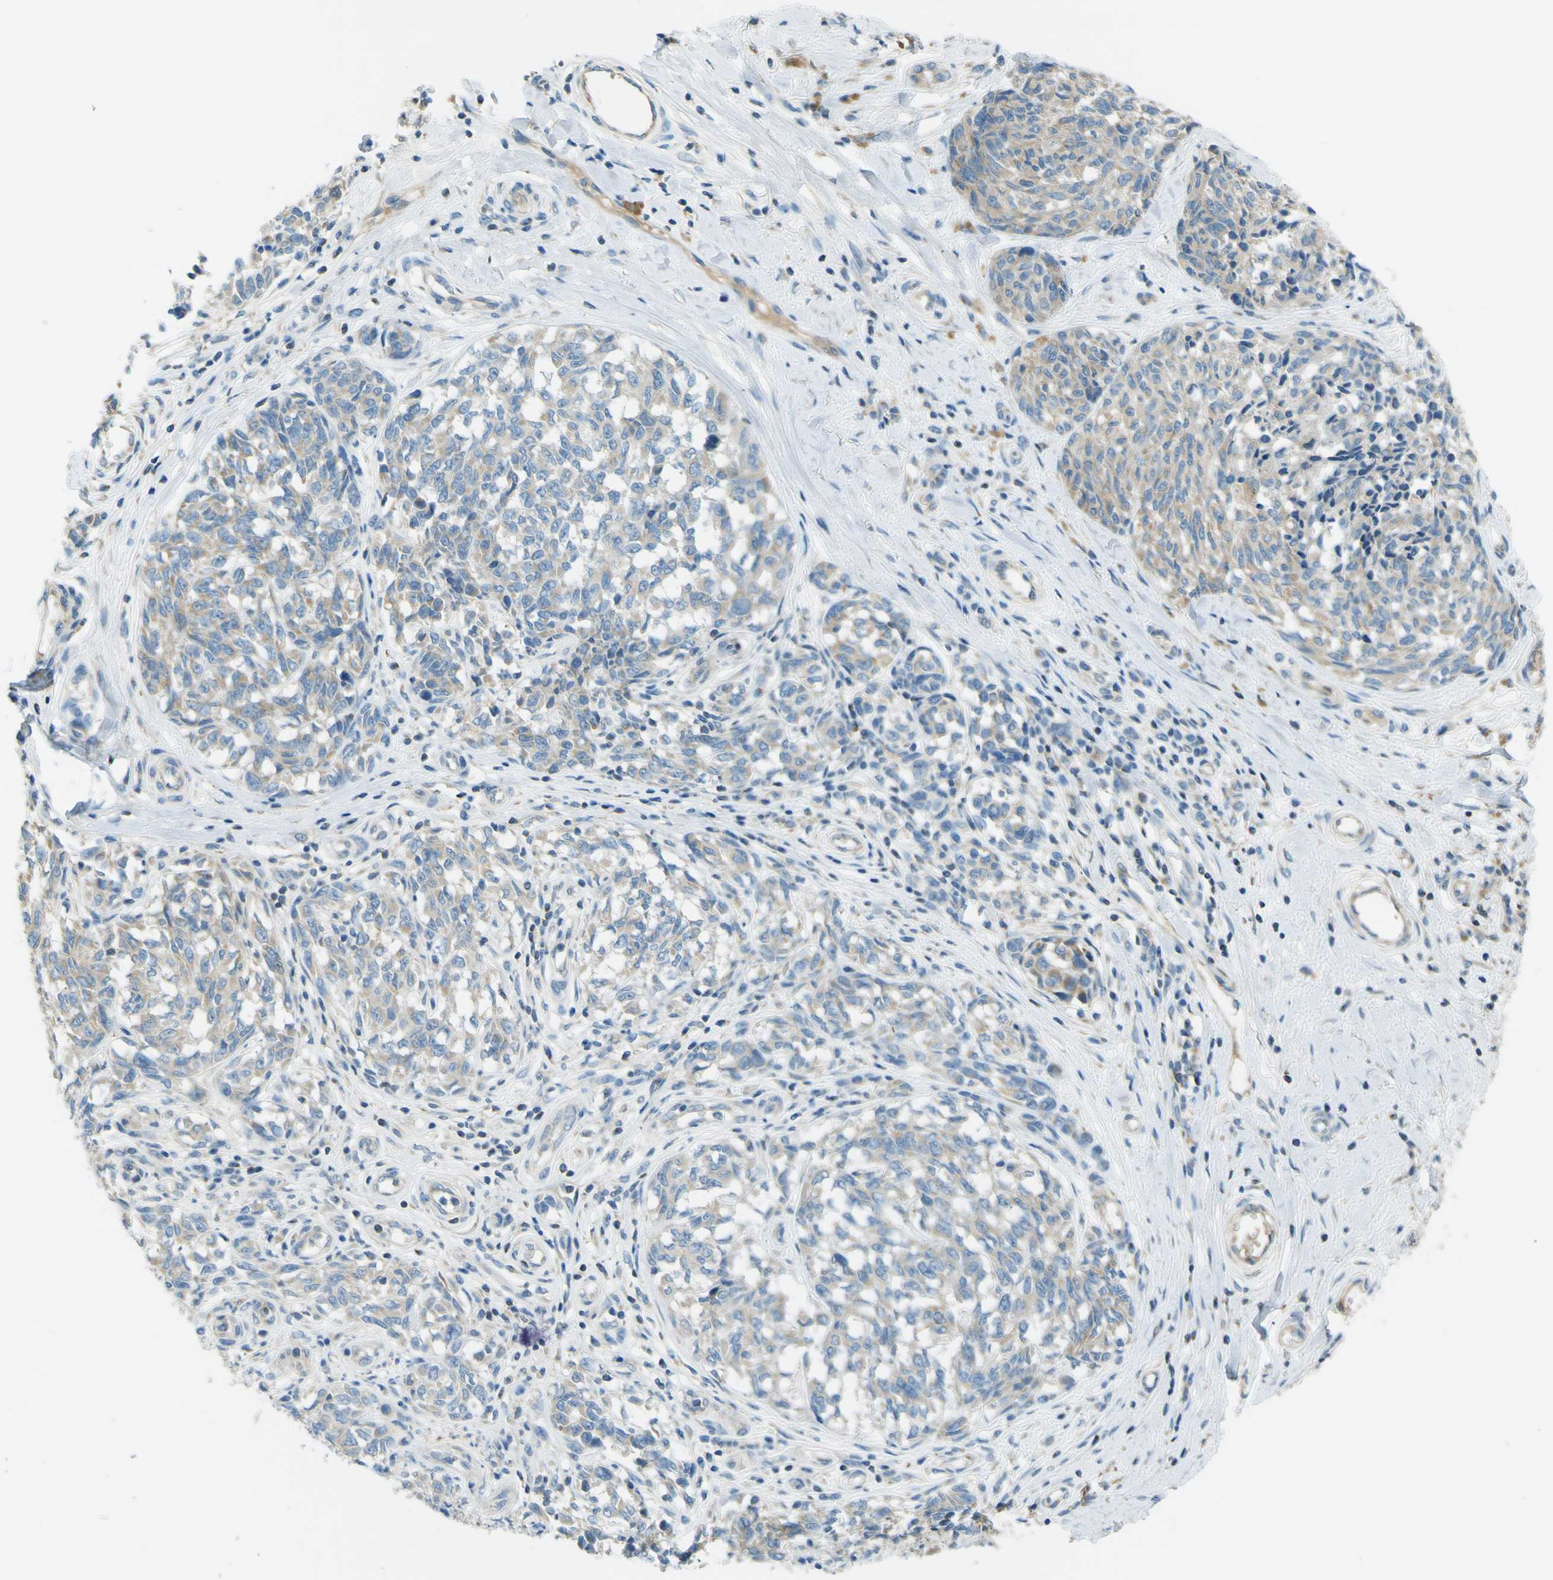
{"staining": {"intensity": "weak", "quantity": "<25%", "location": "cytoplasmic/membranous"}, "tissue": "melanoma", "cell_type": "Tumor cells", "image_type": "cancer", "snomed": [{"axis": "morphology", "description": "Malignant melanoma, NOS"}, {"axis": "topography", "description": "Skin"}], "caption": "The immunohistochemistry histopathology image has no significant positivity in tumor cells of malignant melanoma tissue. (DAB (3,3'-diaminobenzidine) immunohistochemistry (IHC) visualized using brightfield microscopy, high magnification).", "gene": "FKTN", "patient": {"sex": "female", "age": 64}}